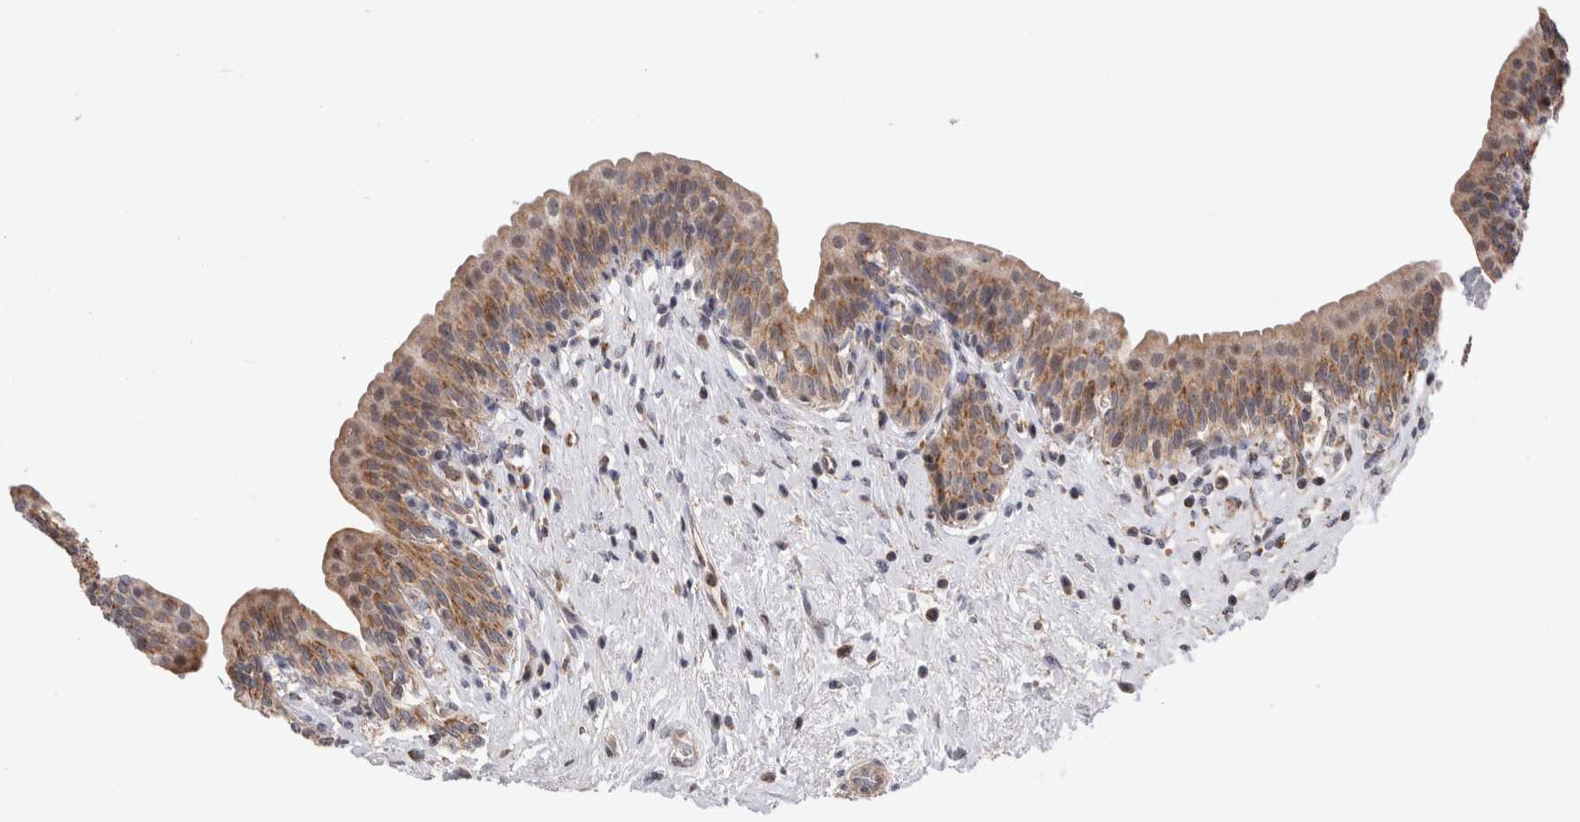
{"staining": {"intensity": "strong", "quantity": ">75%", "location": "cytoplasmic/membranous"}, "tissue": "urinary bladder", "cell_type": "Urothelial cells", "image_type": "normal", "snomed": [{"axis": "morphology", "description": "Normal tissue, NOS"}, {"axis": "topography", "description": "Urinary bladder"}], "caption": "Immunohistochemistry of benign human urinary bladder displays high levels of strong cytoplasmic/membranous staining in about >75% of urothelial cells.", "gene": "MRPL37", "patient": {"sex": "male", "age": 83}}